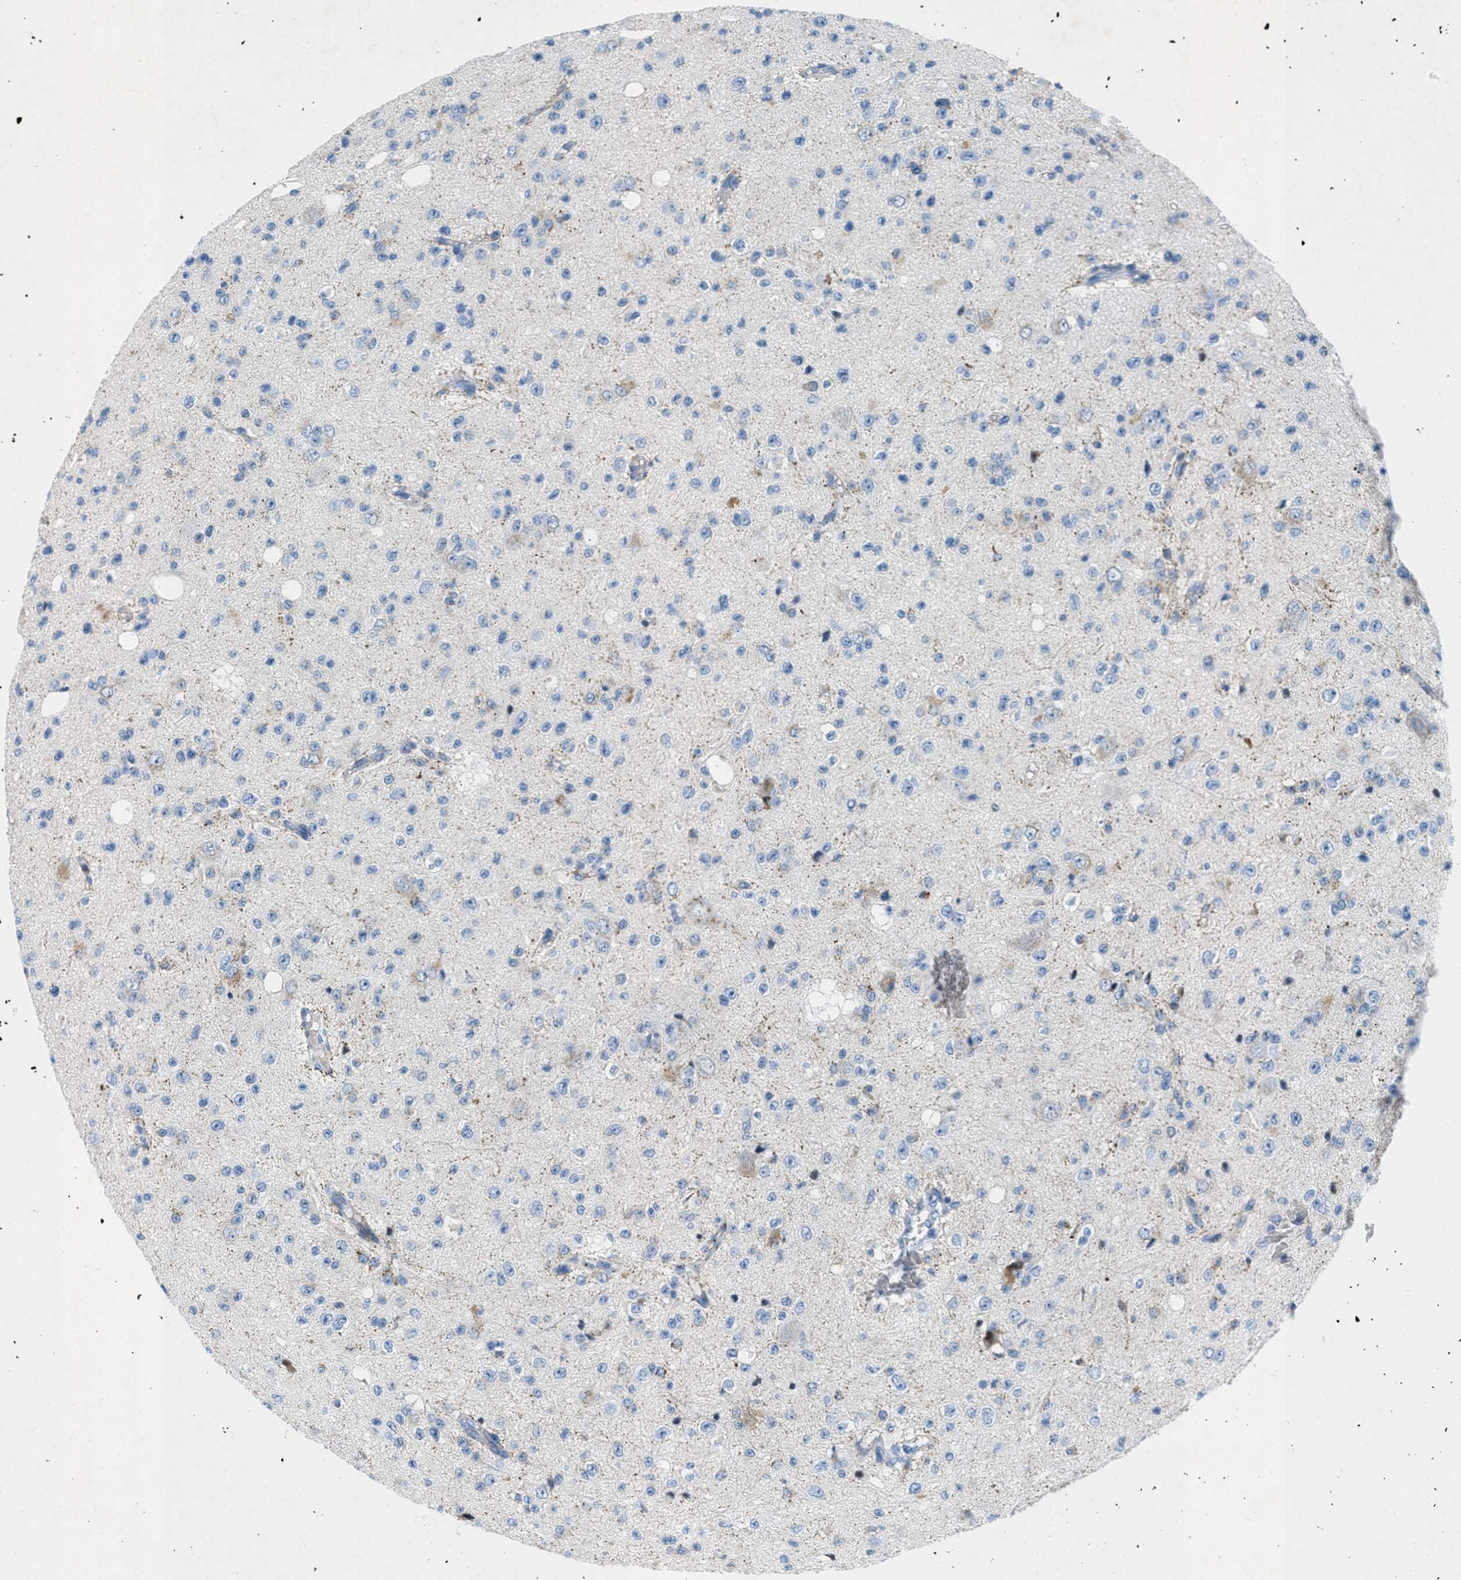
{"staining": {"intensity": "negative", "quantity": "none", "location": "none"}, "tissue": "glioma", "cell_type": "Tumor cells", "image_type": "cancer", "snomed": [{"axis": "morphology", "description": "Glioma, malignant, High grade"}, {"axis": "topography", "description": "pancreas cauda"}], "caption": "Immunohistochemical staining of human malignant high-grade glioma displays no significant staining in tumor cells.", "gene": "GALNT17", "patient": {"sex": "male", "age": 60}}